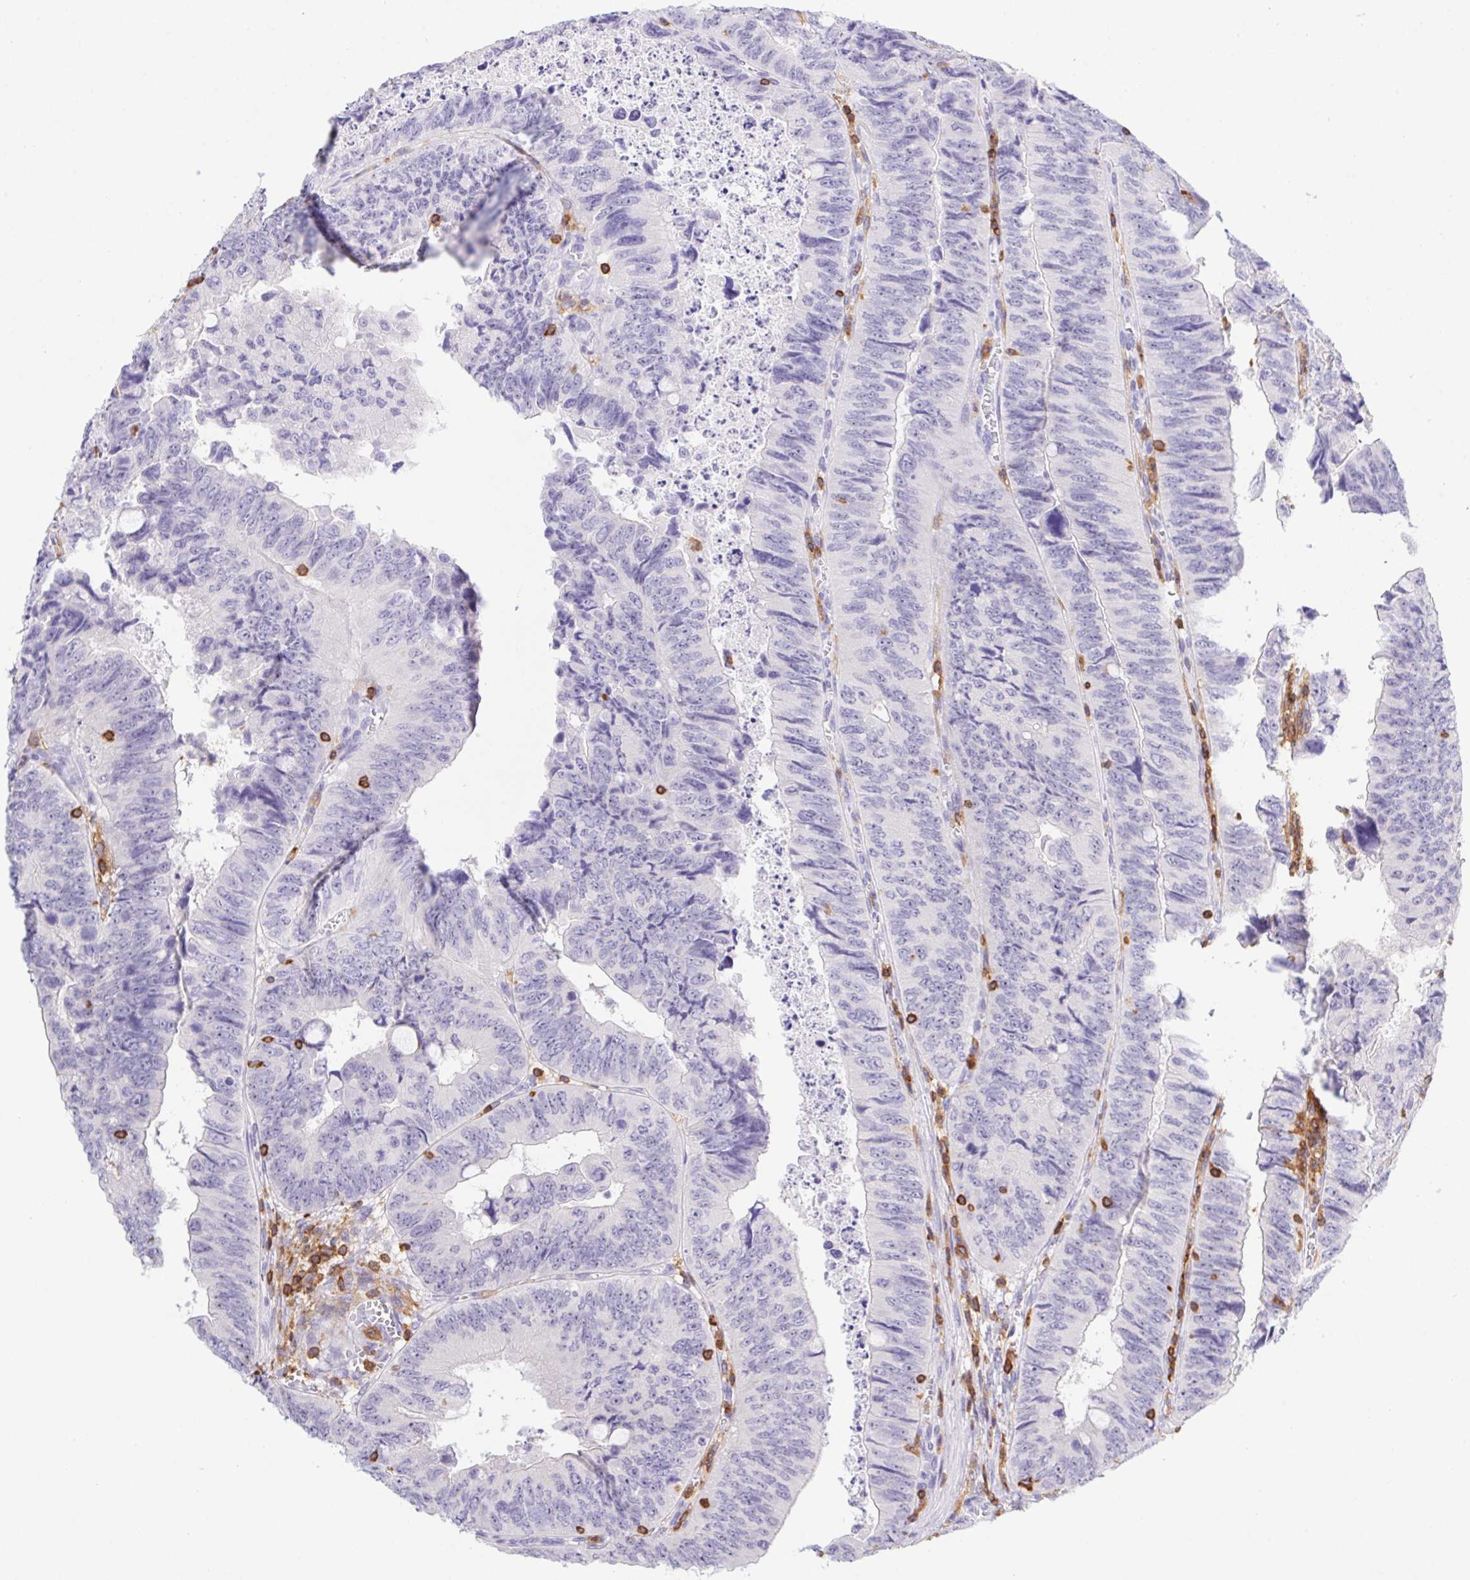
{"staining": {"intensity": "negative", "quantity": "none", "location": "none"}, "tissue": "colorectal cancer", "cell_type": "Tumor cells", "image_type": "cancer", "snomed": [{"axis": "morphology", "description": "Adenocarcinoma, NOS"}, {"axis": "topography", "description": "Colon"}], "caption": "An immunohistochemistry image of colorectal cancer (adenocarcinoma) is shown. There is no staining in tumor cells of colorectal cancer (adenocarcinoma). Nuclei are stained in blue.", "gene": "APBB1IP", "patient": {"sex": "female", "age": 84}}